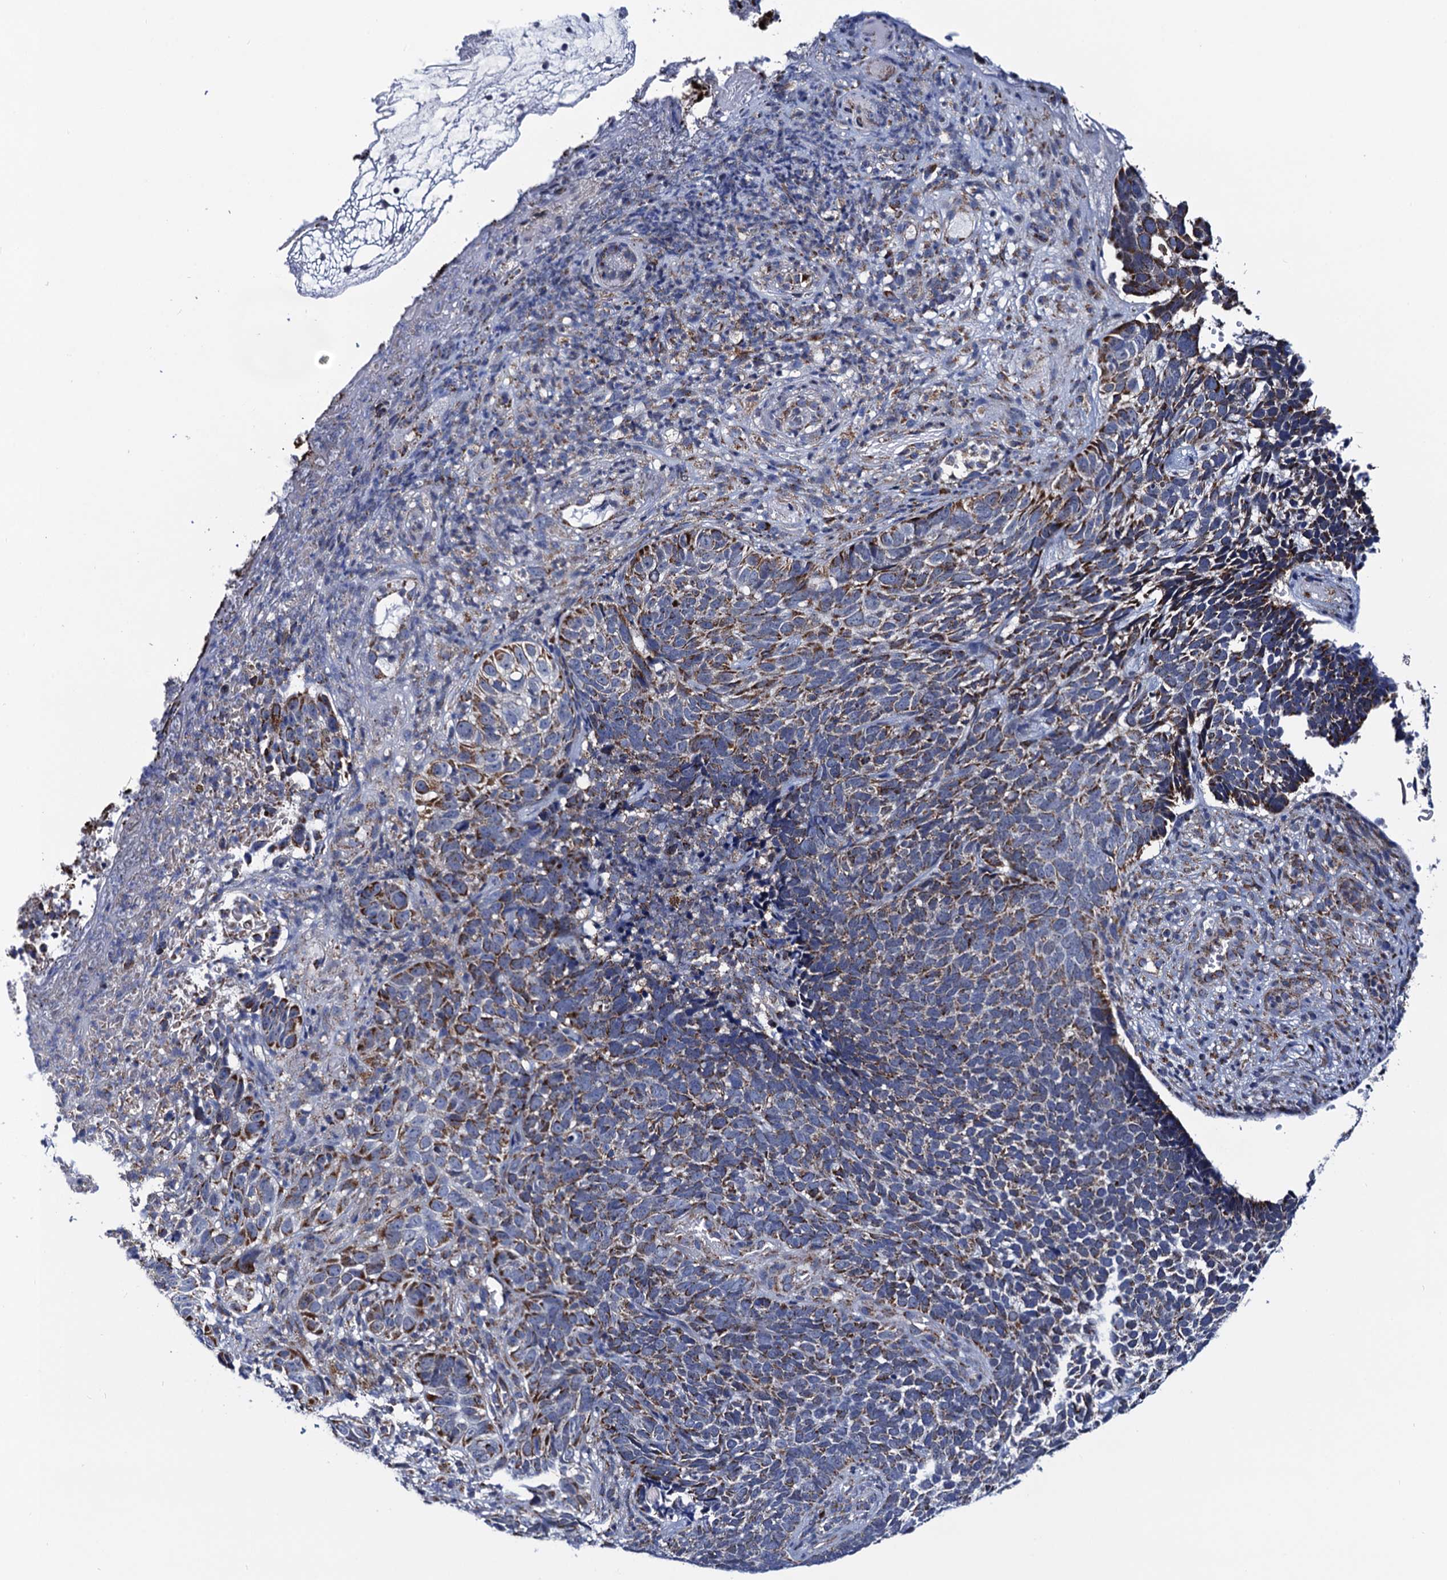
{"staining": {"intensity": "moderate", "quantity": "25%-75%", "location": "cytoplasmic/membranous"}, "tissue": "skin cancer", "cell_type": "Tumor cells", "image_type": "cancer", "snomed": [{"axis": "morphology", "description": "Basal cell carcinoma"}, {"axis": "topography", "description": "Skin"}], "caption": "Human skin basal cell carcinoma stained with a protein marker demonstrates moderate staining in tumor cells.", "gene": "PTCD3", "patient": {"sex": "female", "age": 84}}